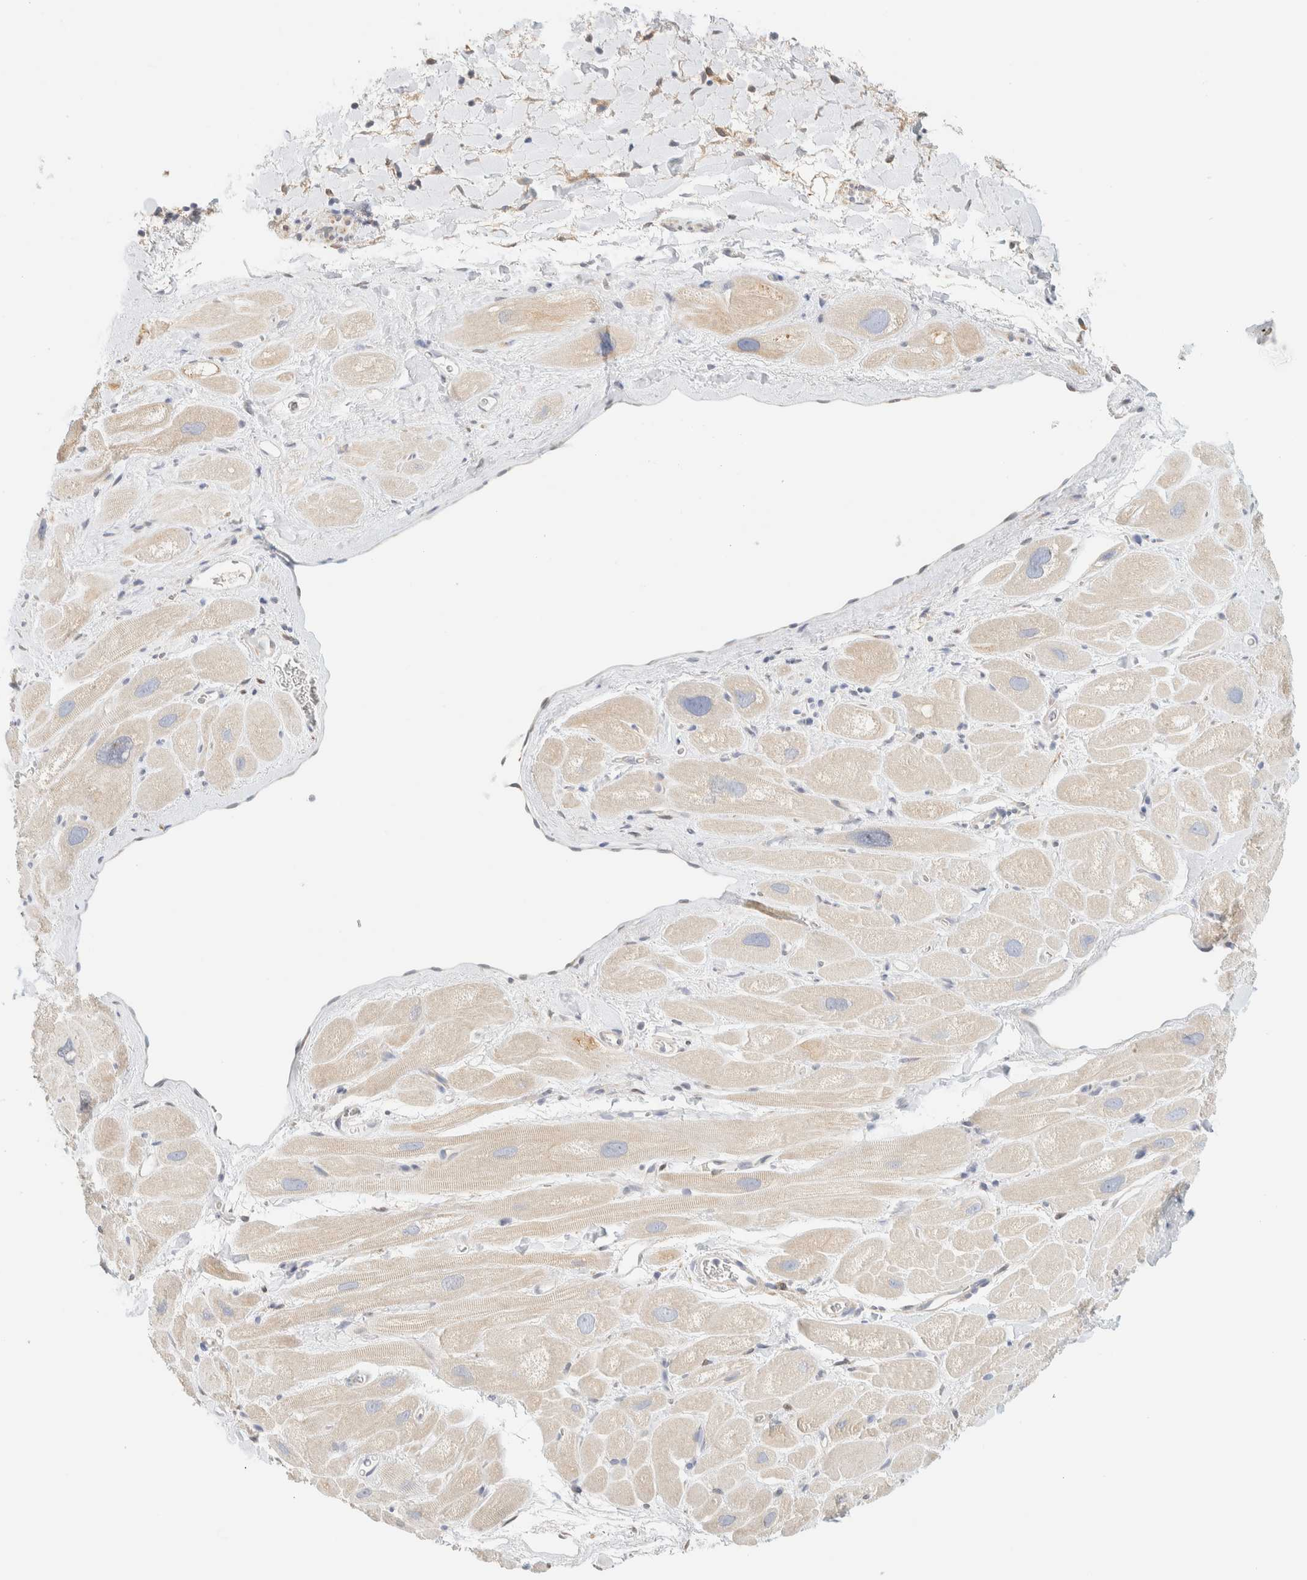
{"staining": {"intensity": "weak", "quantity": "<25%", "location": "cytoplasmic/membranous"}, "tissue": "heart muscle", "cell_type": "Cardiomyocytes", "image_type": "normal", "snomed": [{"axis": "morphology", "description": "Normal tissue, NOS"}, {"axis": "topography", "description": "Heart"}], "caption": "The photomicrograph displays no significant positivity in cardiomyocytes of heart muscle.", "gene": "NT5C", "patient": {"sex": "male", "age": 49}}